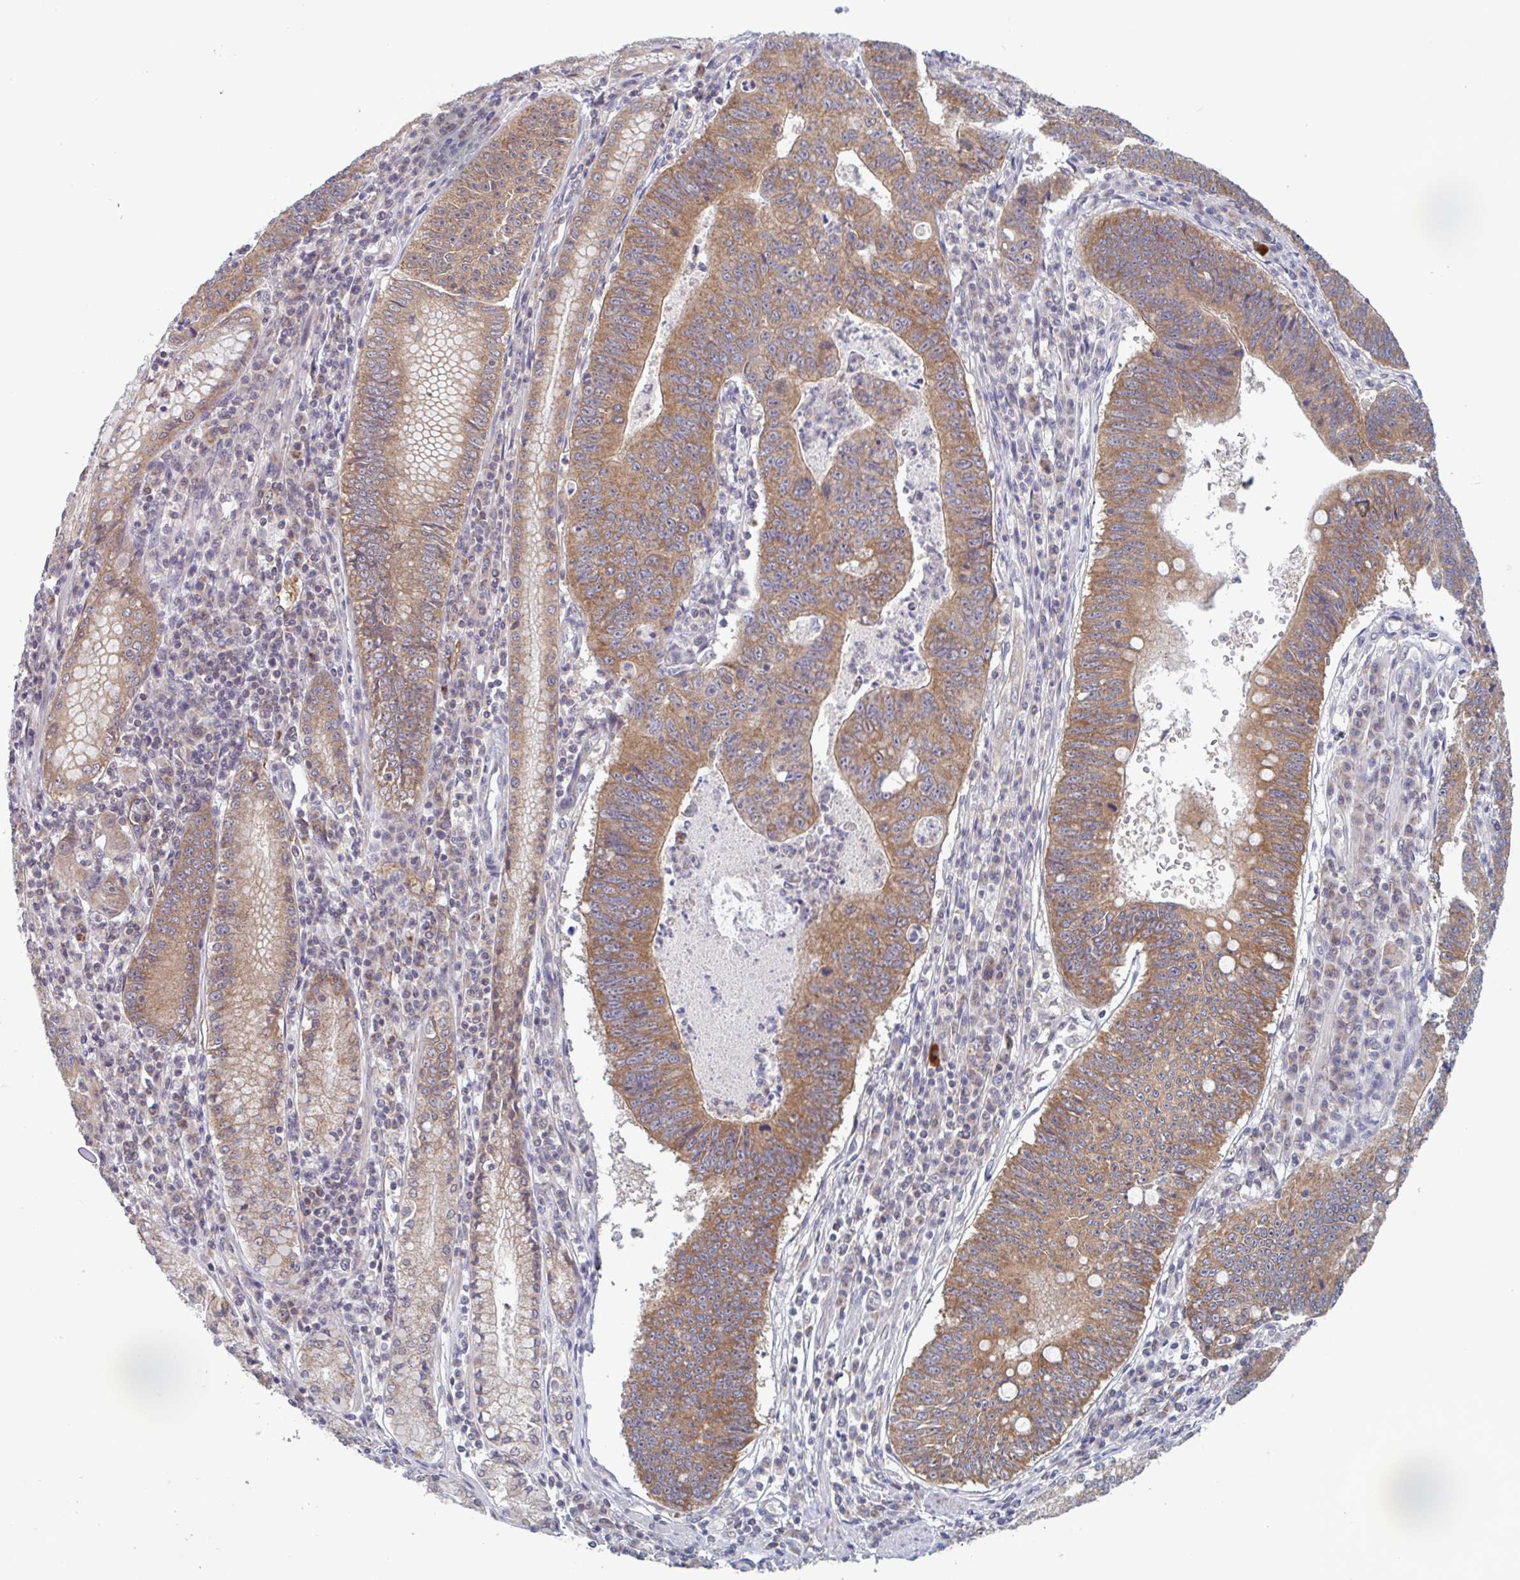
{"staining": {"intensity": "moderate", "quantity": ">75%", "location": "cytoplasmic/membranous"}, "tissue": "stomach cancer", "cell_type": "Tumor cells", "image_type": "cancer", "snomed": [{"axis": "morphology", "description": "Adenocarcinoma, NOS"}, {"axis": "topography", "description": "Stomach"}], "caption": "There is medium levels of moderate cytoplasmic/membranous expression in tumor cells of stomach cancer (adenocarcinoma), as demonstrated by immunohistochemical staining (brown color).", "gene": "SURF1", "patient": {"sex": "male", "age": 59}}